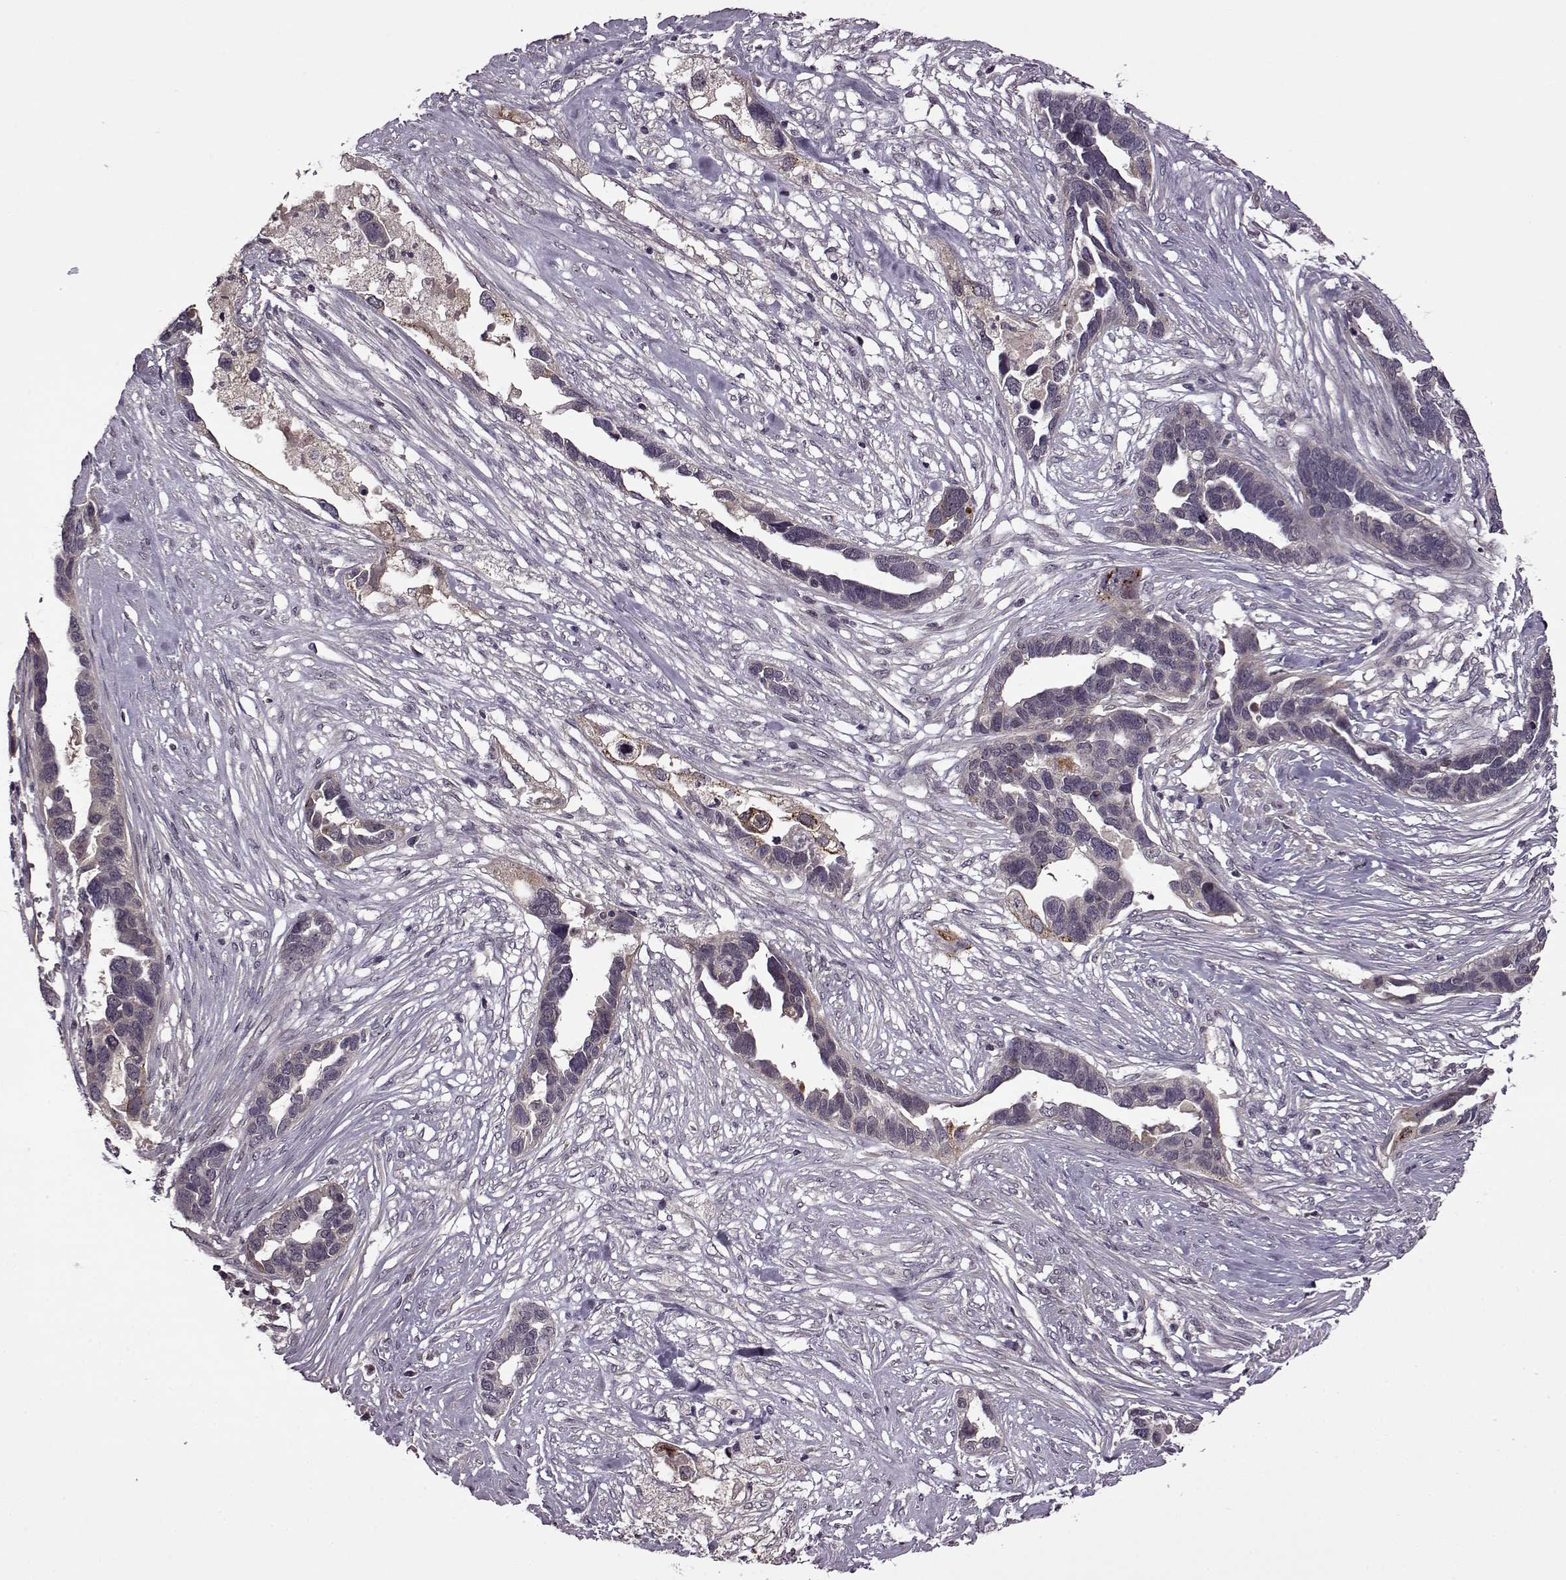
{"staining": {"intensity": "negative", "quantity": "none", "location": "none"}, "tissue": "ovarian cancer", "cell_type": "Tumor cells", "image_type": "cancer", "snomed": [{"axis": "morphology", "description": "Cystadenocarcinoma, serous, NOS"}, {"axis": "topography", "description": "Ovary"}], "caption": "The photomicrograph displays no significant expression in tumor cells of serous cystadenocarcinoma (ovarian).", "gene": "MAIP1", "patient": {"sex": "female", "age": 54}}